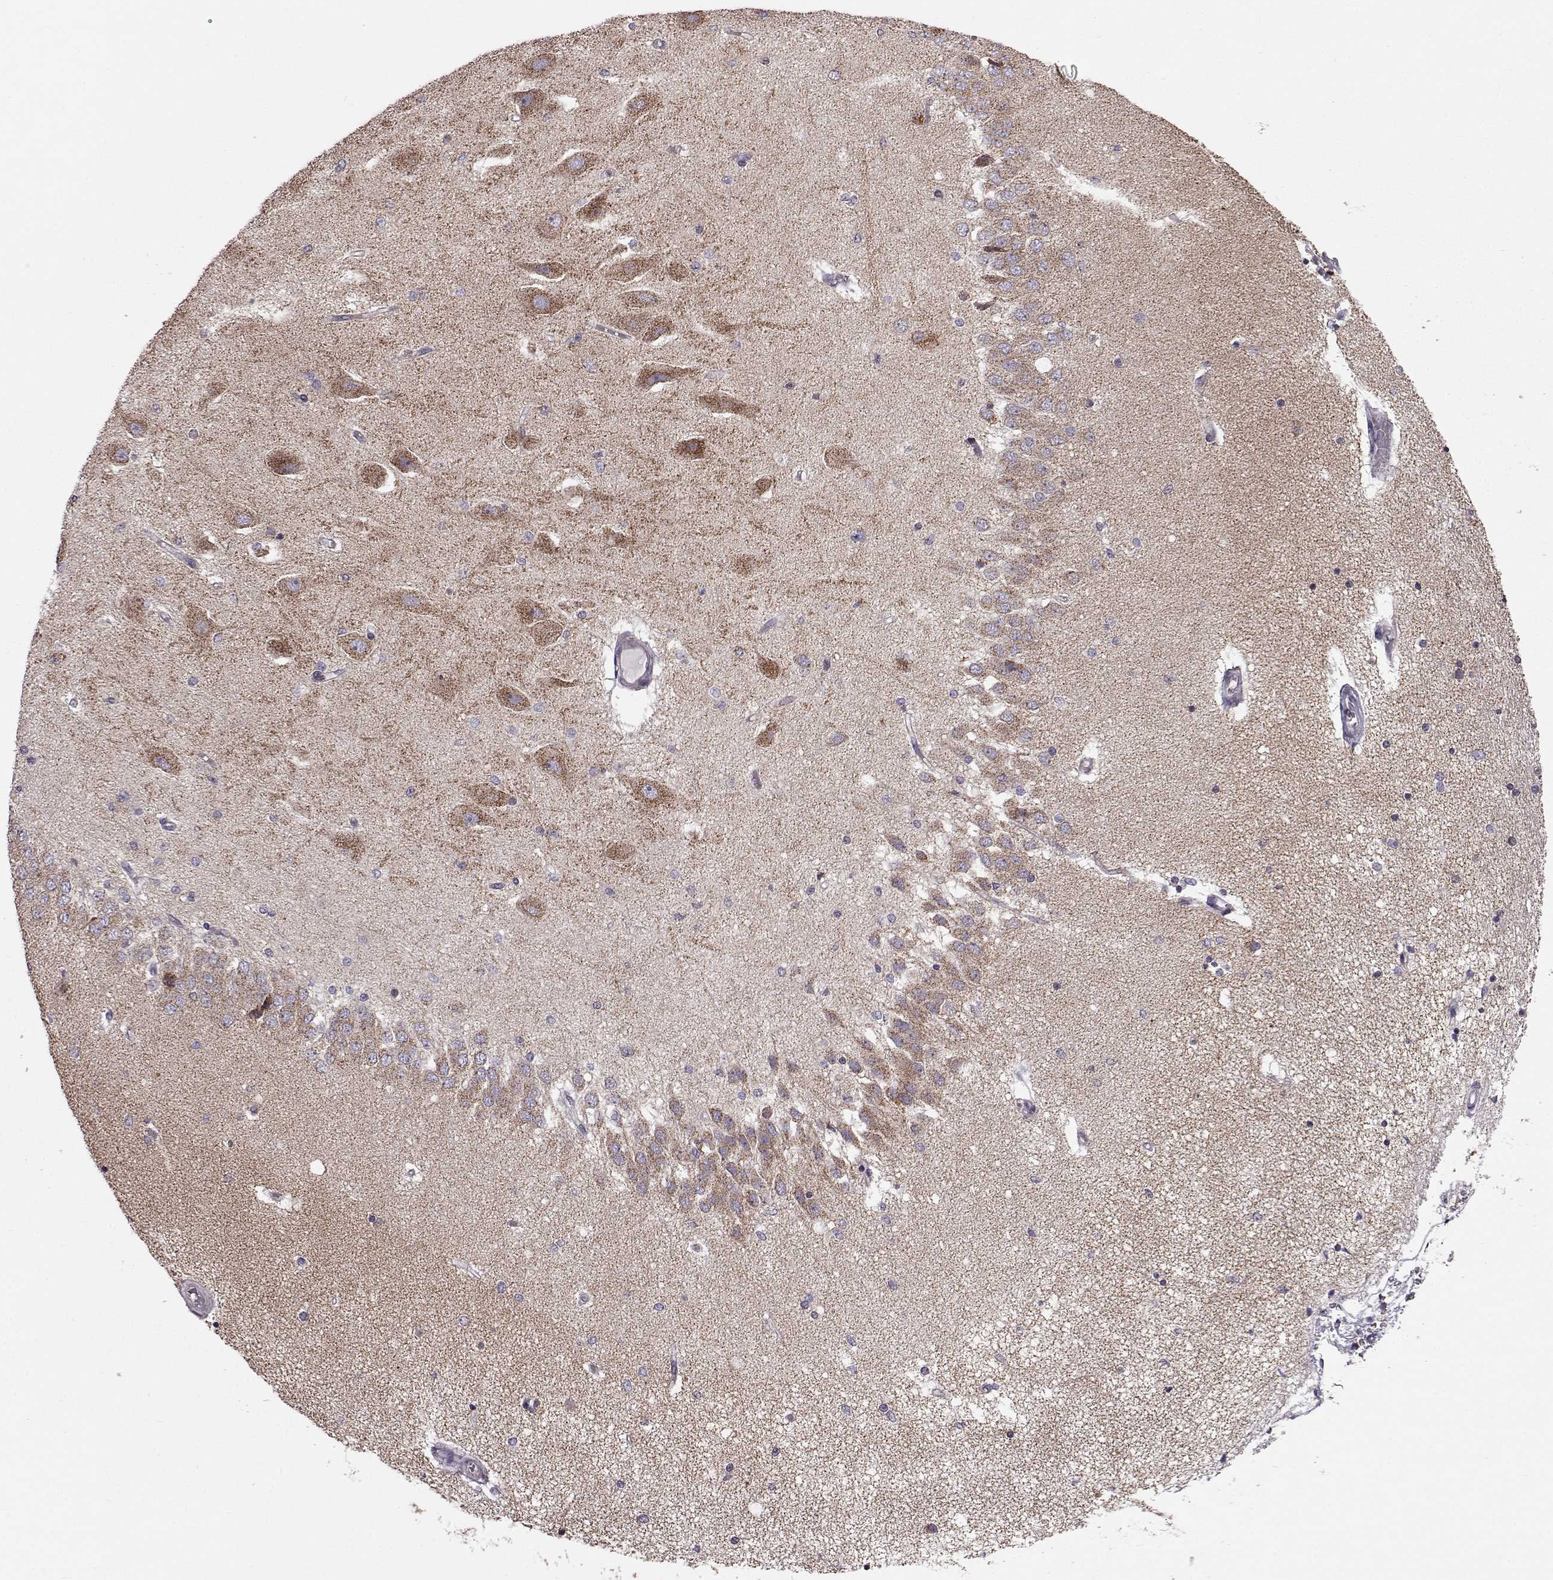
{"staining": {"intensity": "negative", "quantity": "none", "location": "none"}, "tissue": "hippocampus", "cell_type": "Glial cells", "image_type": "normal", "snomed": [{"axis": "morphology", "description": "Normal tissue, NOS"}, {"axis": "topography", "description": "Hippocampus"}], "caption": "This is an immunohistochemistry (IHC) photomicrograph of unremarkable human hippocampus. There is no expression in glial cells.", "gene": "FAM8A1", "patient": {"sex": "female", "age": 54}}